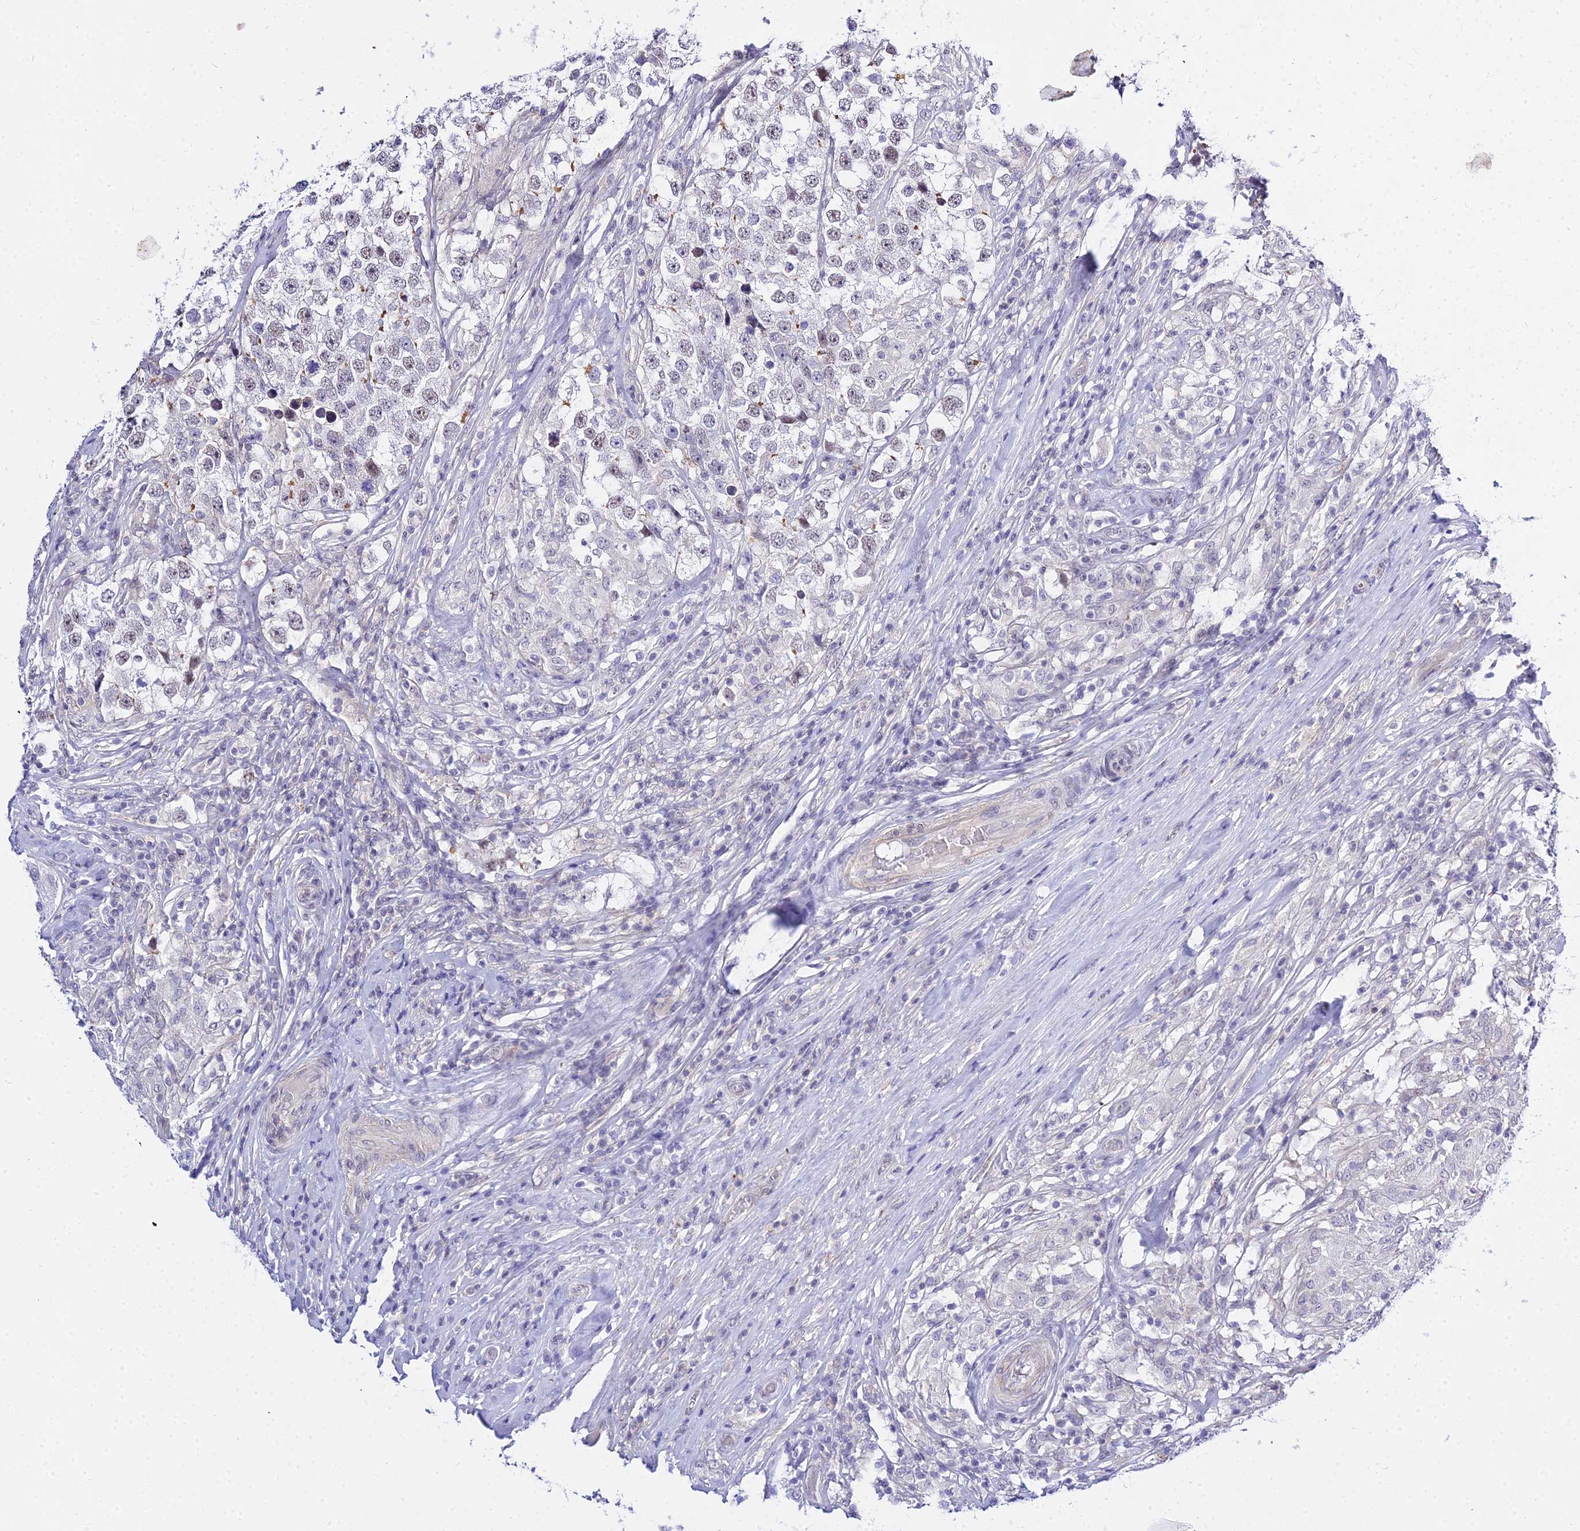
{"staining": {"intensity": "negative", "quantity": "none", "location": "none"}, "tissue": "testis cancer", "cell_type": "Tumor cells", "image_type": "cancer", "snomed": [{"axis": "morphology", "description": "Seminoma, NOS"}, {"axis": "topography", "description": "Testis"}], "caption": "Testis cancer (seminoma) was stained to show a protein in brown. There is no significant expression in tumor cells.", "gene": "ZNF628", "patient": {"sex": "male", "age": 46}}